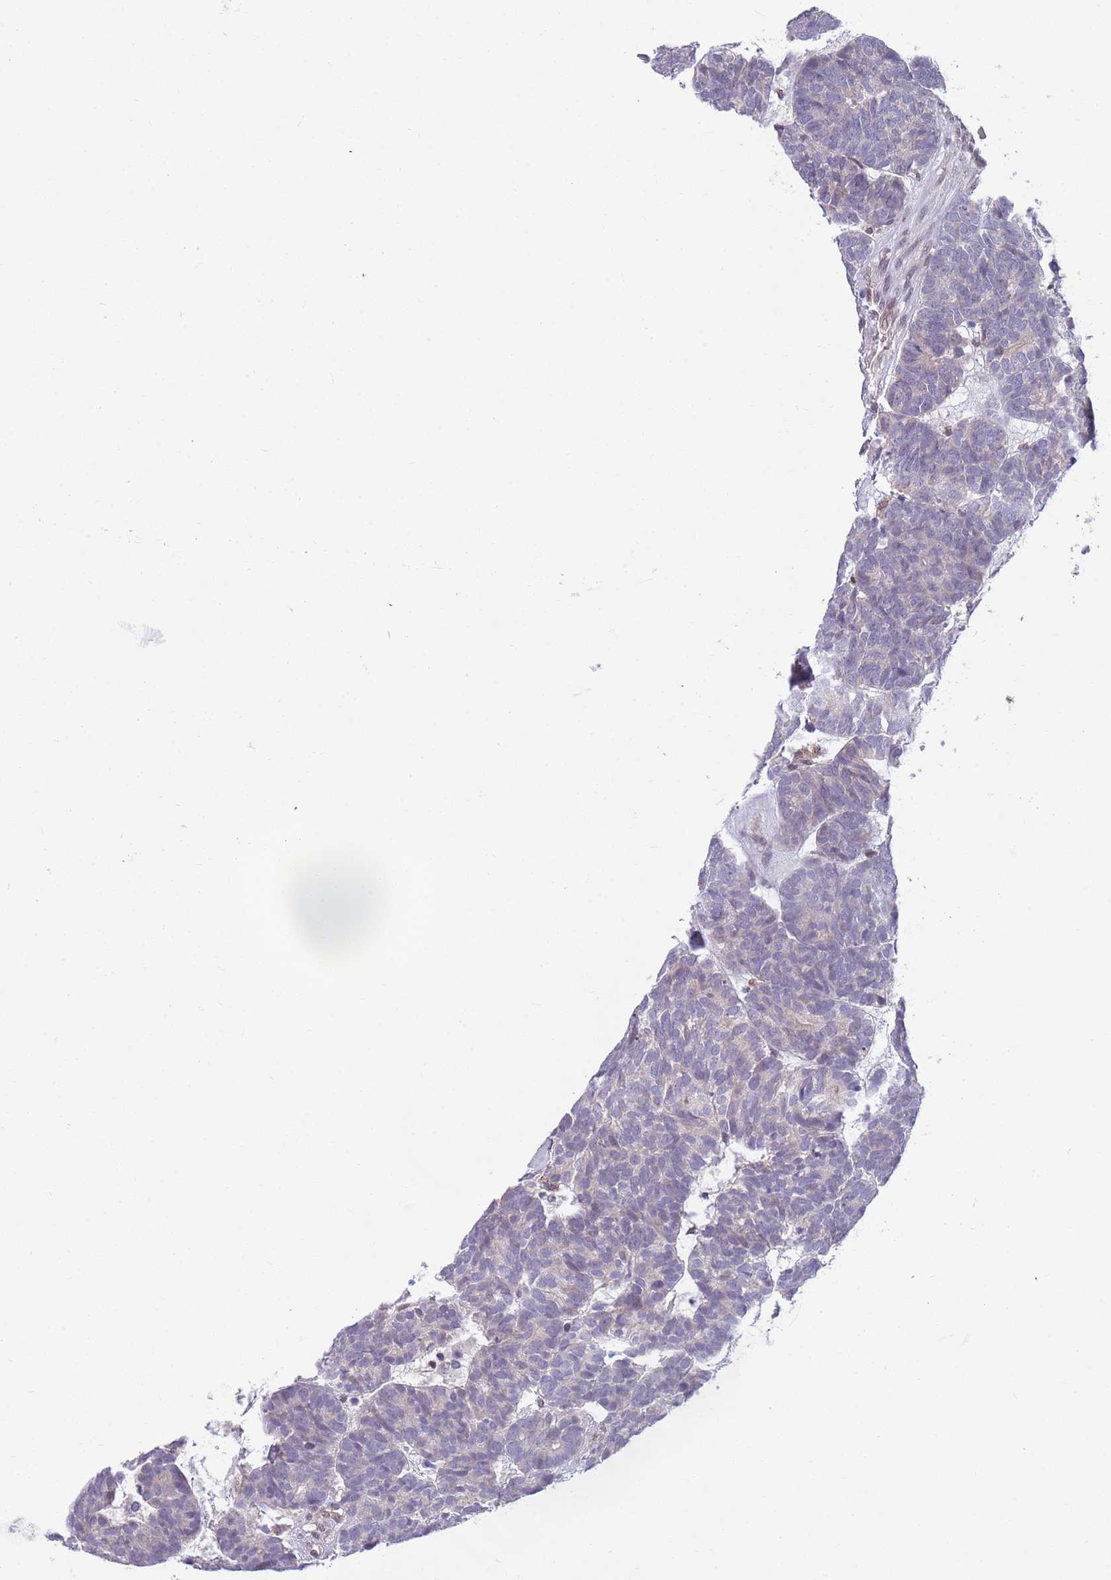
{"staining": {"intensity": "negative", "quantity": "none", "location": "none"}, "tissue": "head and neck cancer", "cell_type": "Tumor cells", "image_type": "cancer", "snomed": [{"axis": "morphology", "description": "Adenocarcinoma, NOS"}, {"axis": "topography", "description": "Head-Neck"}], "caption": "There is no significant expression in tumor cells of head and neck adenocarcinoma.", "gene": "NLRP6", "patient": {"sex": "female", "age": 81}}